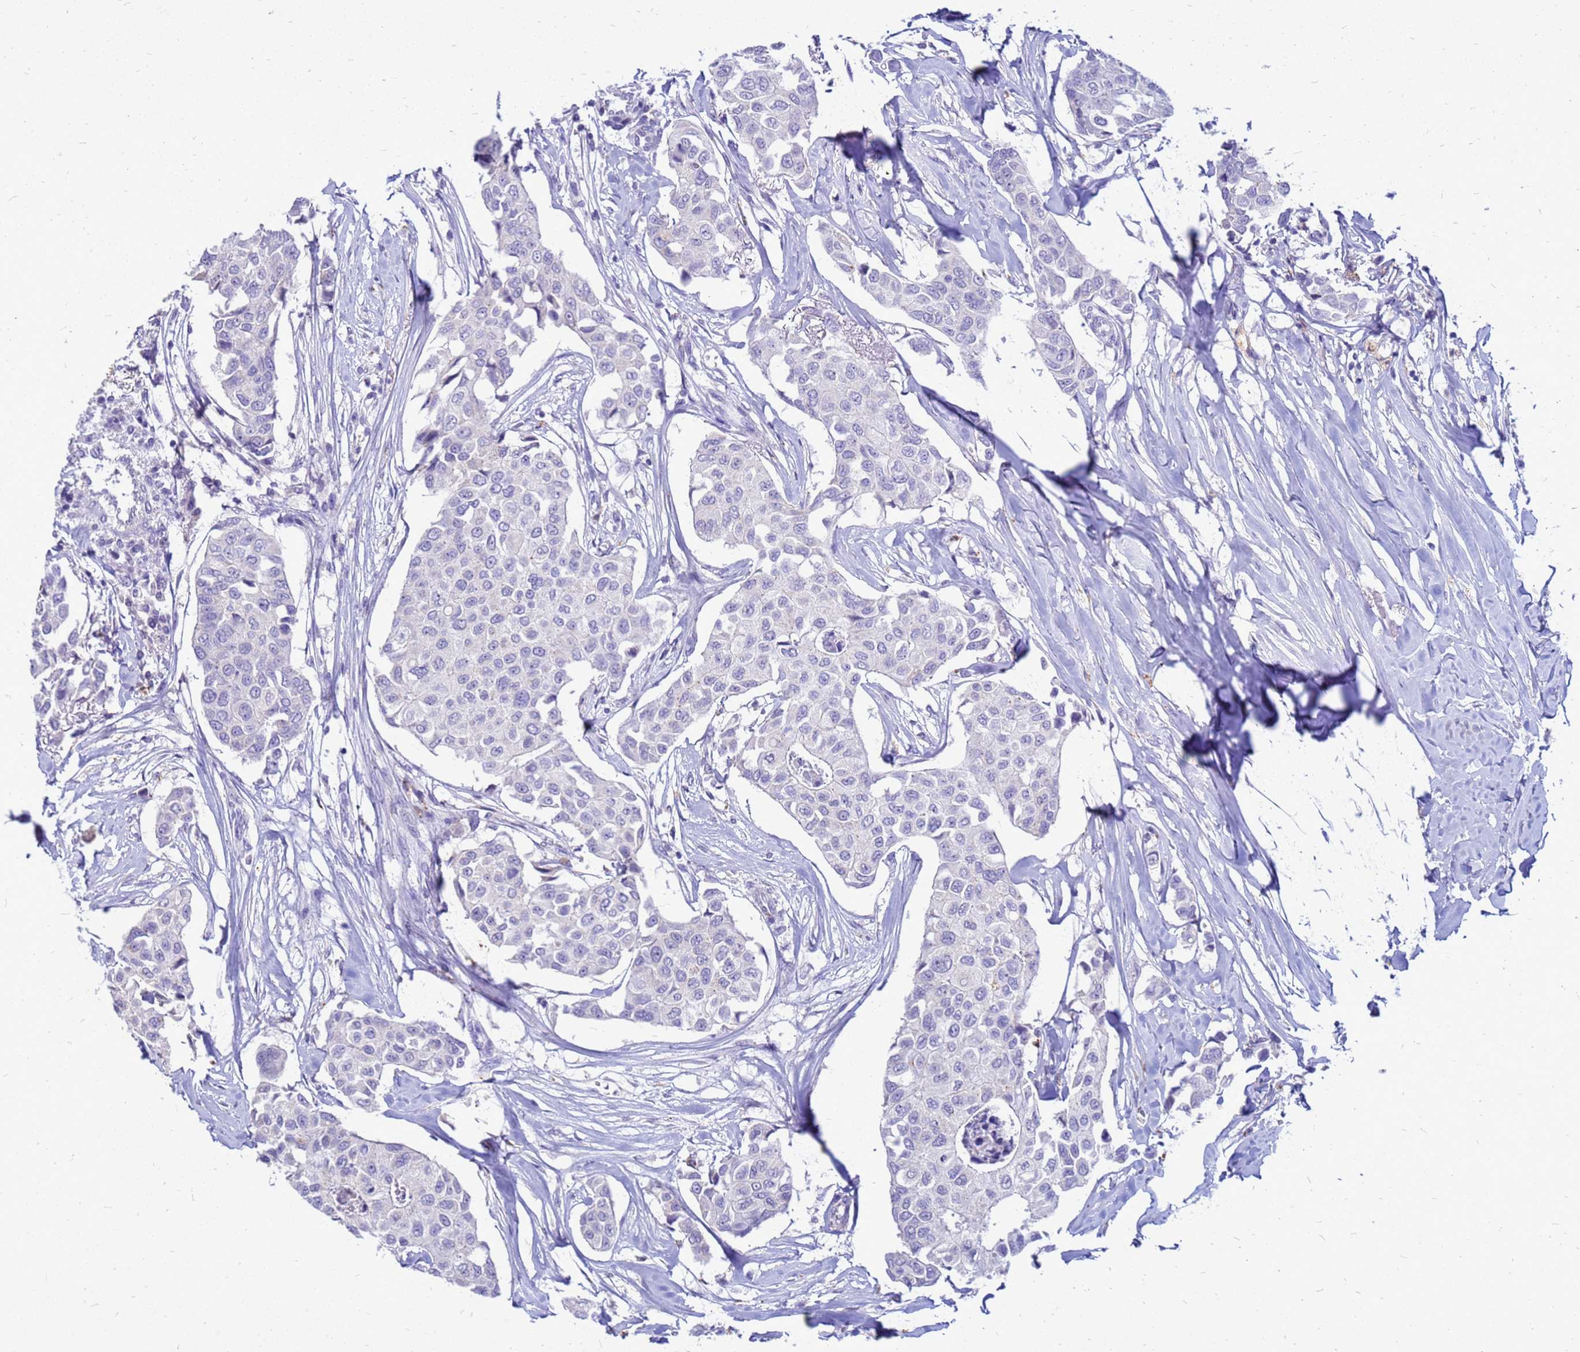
{"staining": {"intensity": "negative", "quantity": "none", "location": "none"}, "tissue": "breast cancer", "cell_type": "Tumor cells", "image_type": "cancer", "snomed": [{"axis": "morphology", "description": "Duct carcinoma"}, {"axis": "topography", "description": "Breast"}], "caption": "An immunohistochemistry image of breast cancer (invasive ductal carcinoma) is shown. There is no staining in tumor cells of breast cancer (invasive ductal carcinoma).", "gene": "AKR1C1", "patient": {"sex": "female", "age": 80}}